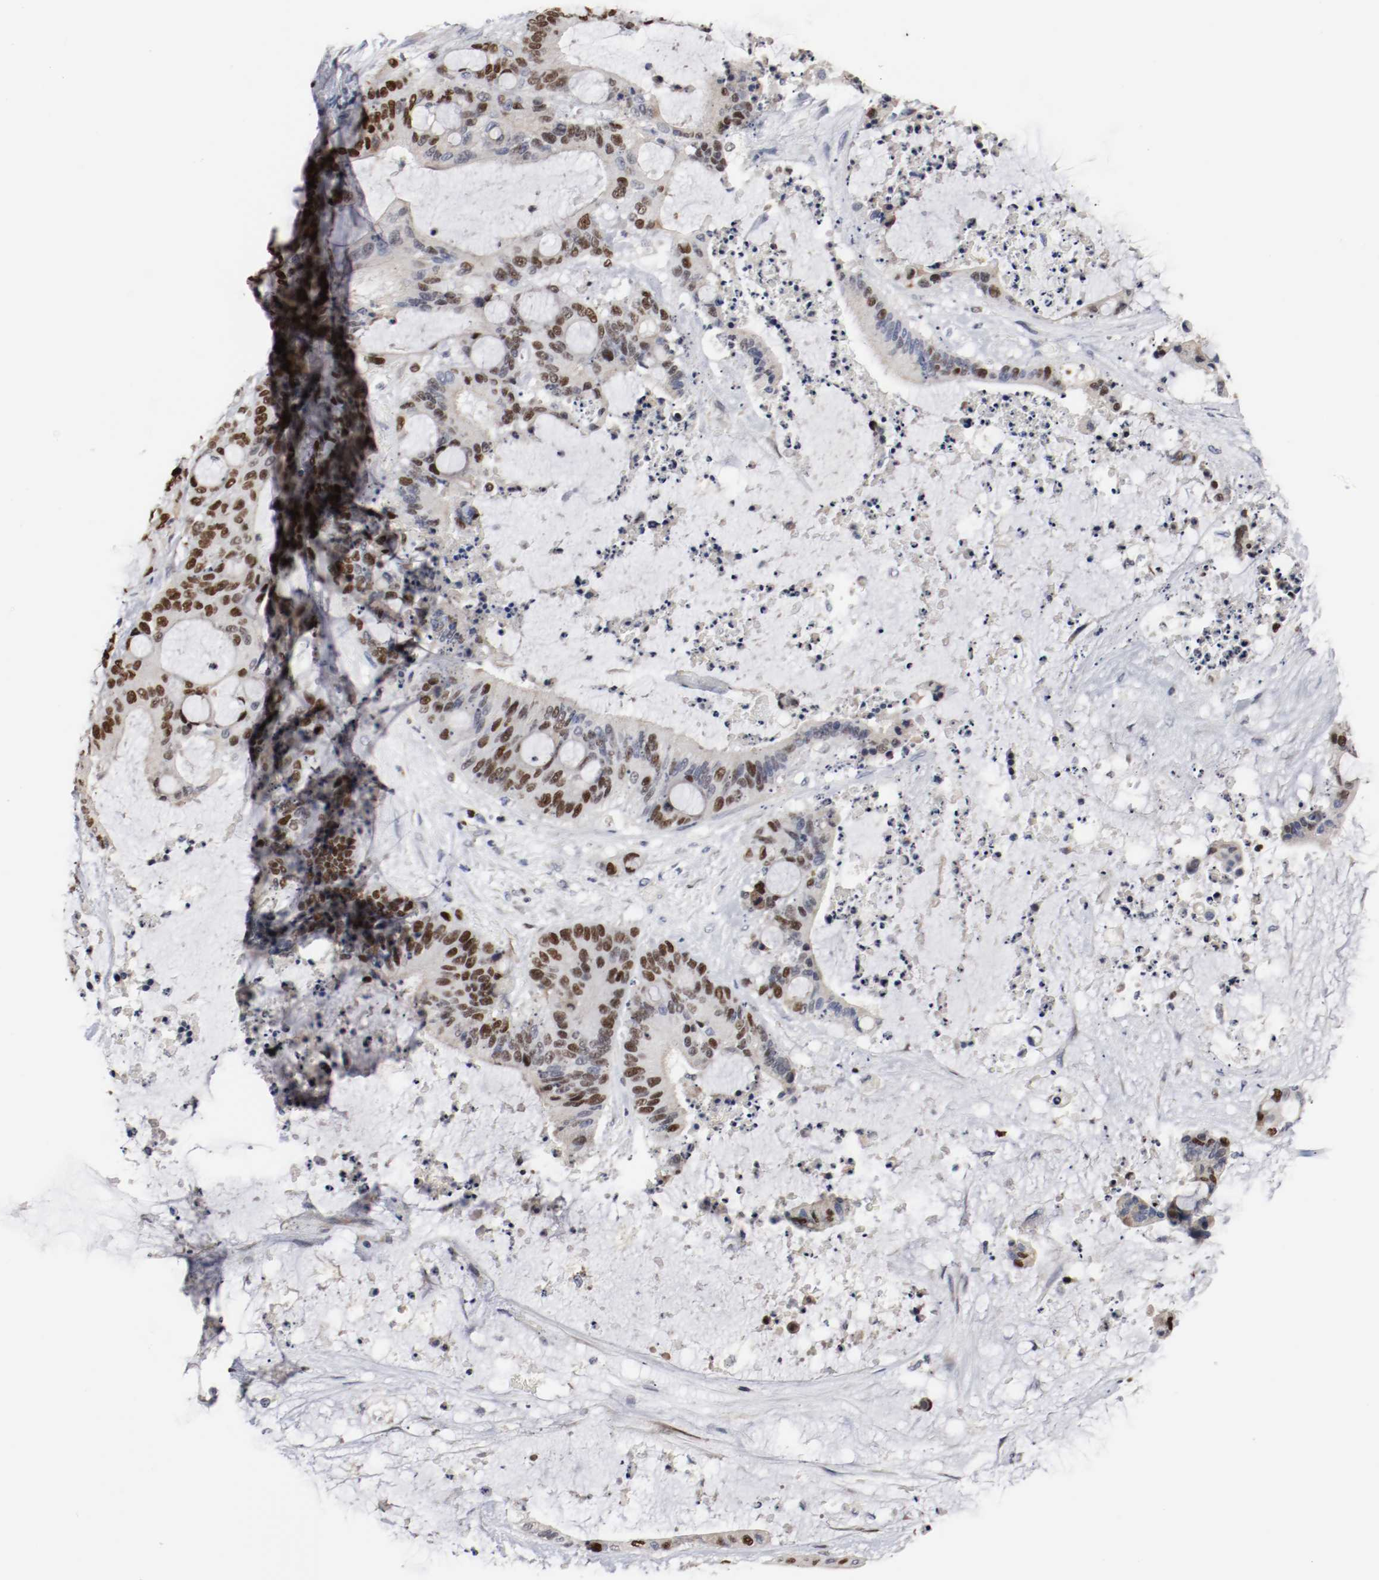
{"staining": {"intensity": "strong", "quantity": "25%-75%", "location": "nuclear"}, "tissue": "liver cancer", "cell_type": "Tumor cells", "image_type": "cancer", "snomed": [{"axis": "morphology", "description": "Cholangiocarcinoma"}, {"axis": "topography", "description": "Liver"}], "caption": "There is high levels of strong nuclear expression in tumor cells of liver cancer, as demonstrated by immunohistochemical staining (brown color).", "gene": "MCM6", "patient": {"sex": "female", "age": 73}}